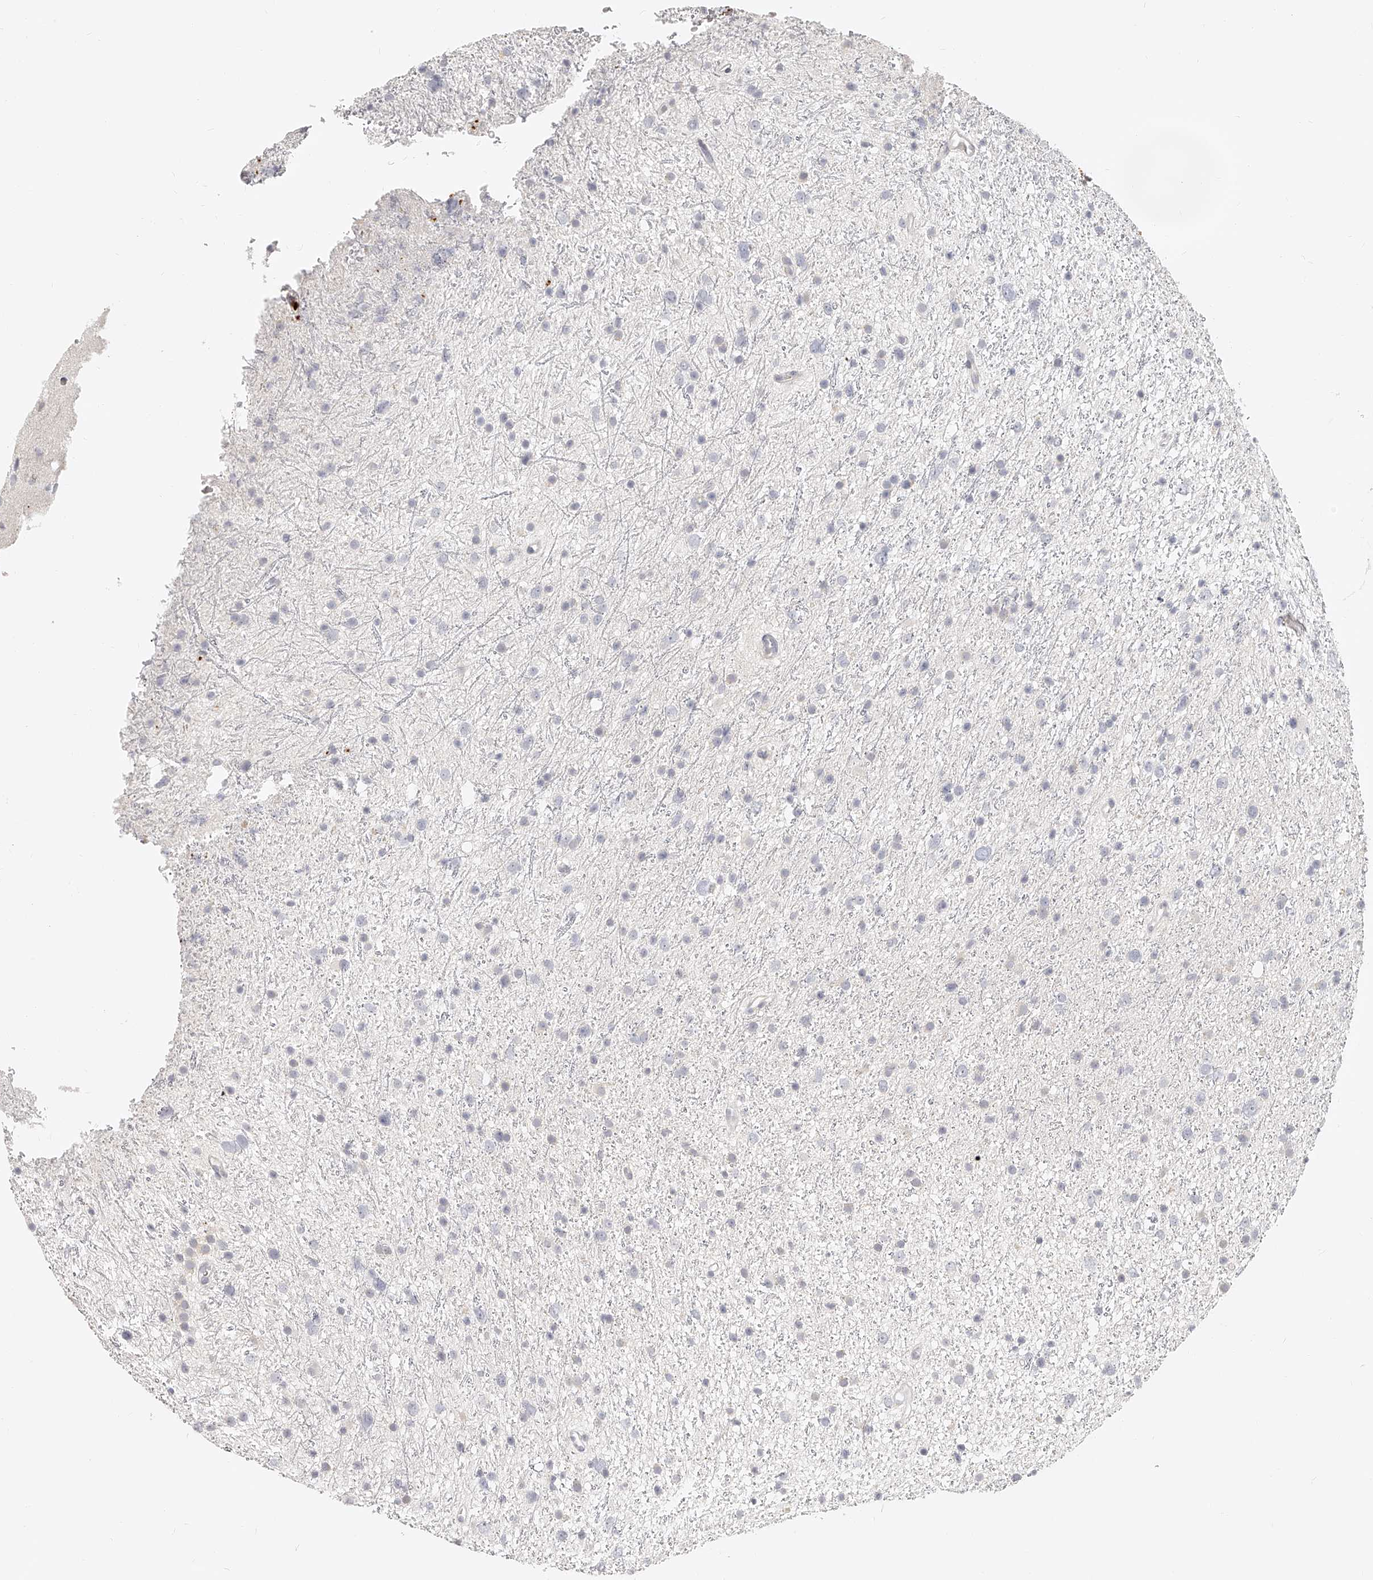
{"staining": {"intensity": "negative", "quantity": "none", "location": "none"}, "tissue": "glioma", "cell_type": "Tumor cells", "image_type": "cancer", "snomed": [{"axis": "morphology", "description": "Glioma, malignant, Low grade"}, {"axis": "topography", "description": "Cerebral cortex"}], "caption": "Immunohistochemical staining of human glioma shows no significant expression in tumor cells. (DAB (3,3'-diaminobenzidine) IHC visualized using brightfield microscopy, high magnification).", "gene": "ITGB3", "patient": {"sex": "female", "age": 39}}